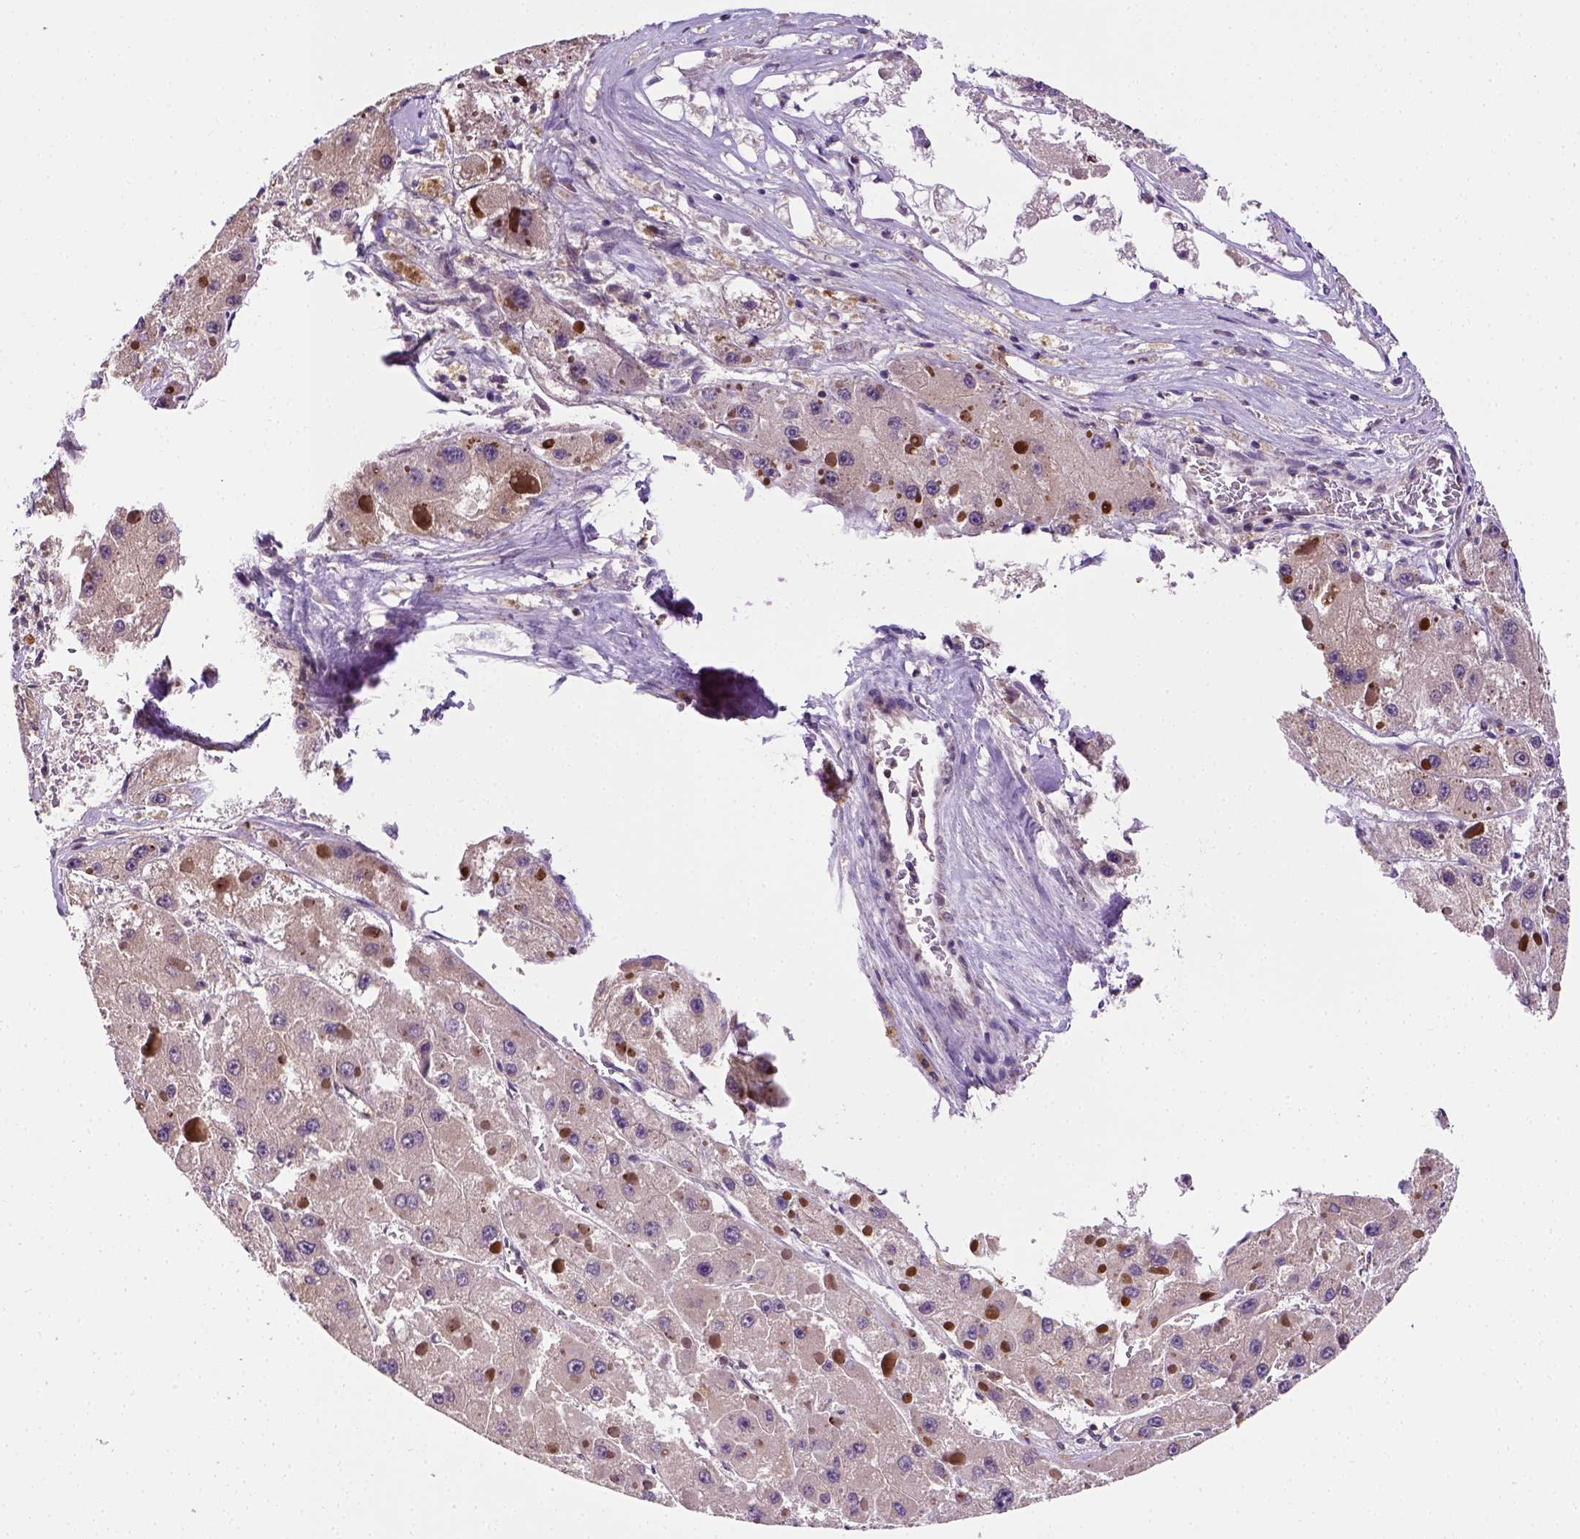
{"staining": {"intensity": "negative", "quantity": "none", "location": "none"}, "tissue": "liver cancer", "cell_type": "Tumor cells", "image_type": "cancer", "snomed": [{"axis": "morphology", "description": "Carcinoma, Hepatocellular, NOS"}, {"axis": "topography", "description": "Liver"}], "caption": "Immunohistochemistry (IHC) of hepatocellular carcinoma (liver) demonstrates no positivity in tumor cells.", "gene": "MATK", "patient": {"sex": "female", "age": 73}}